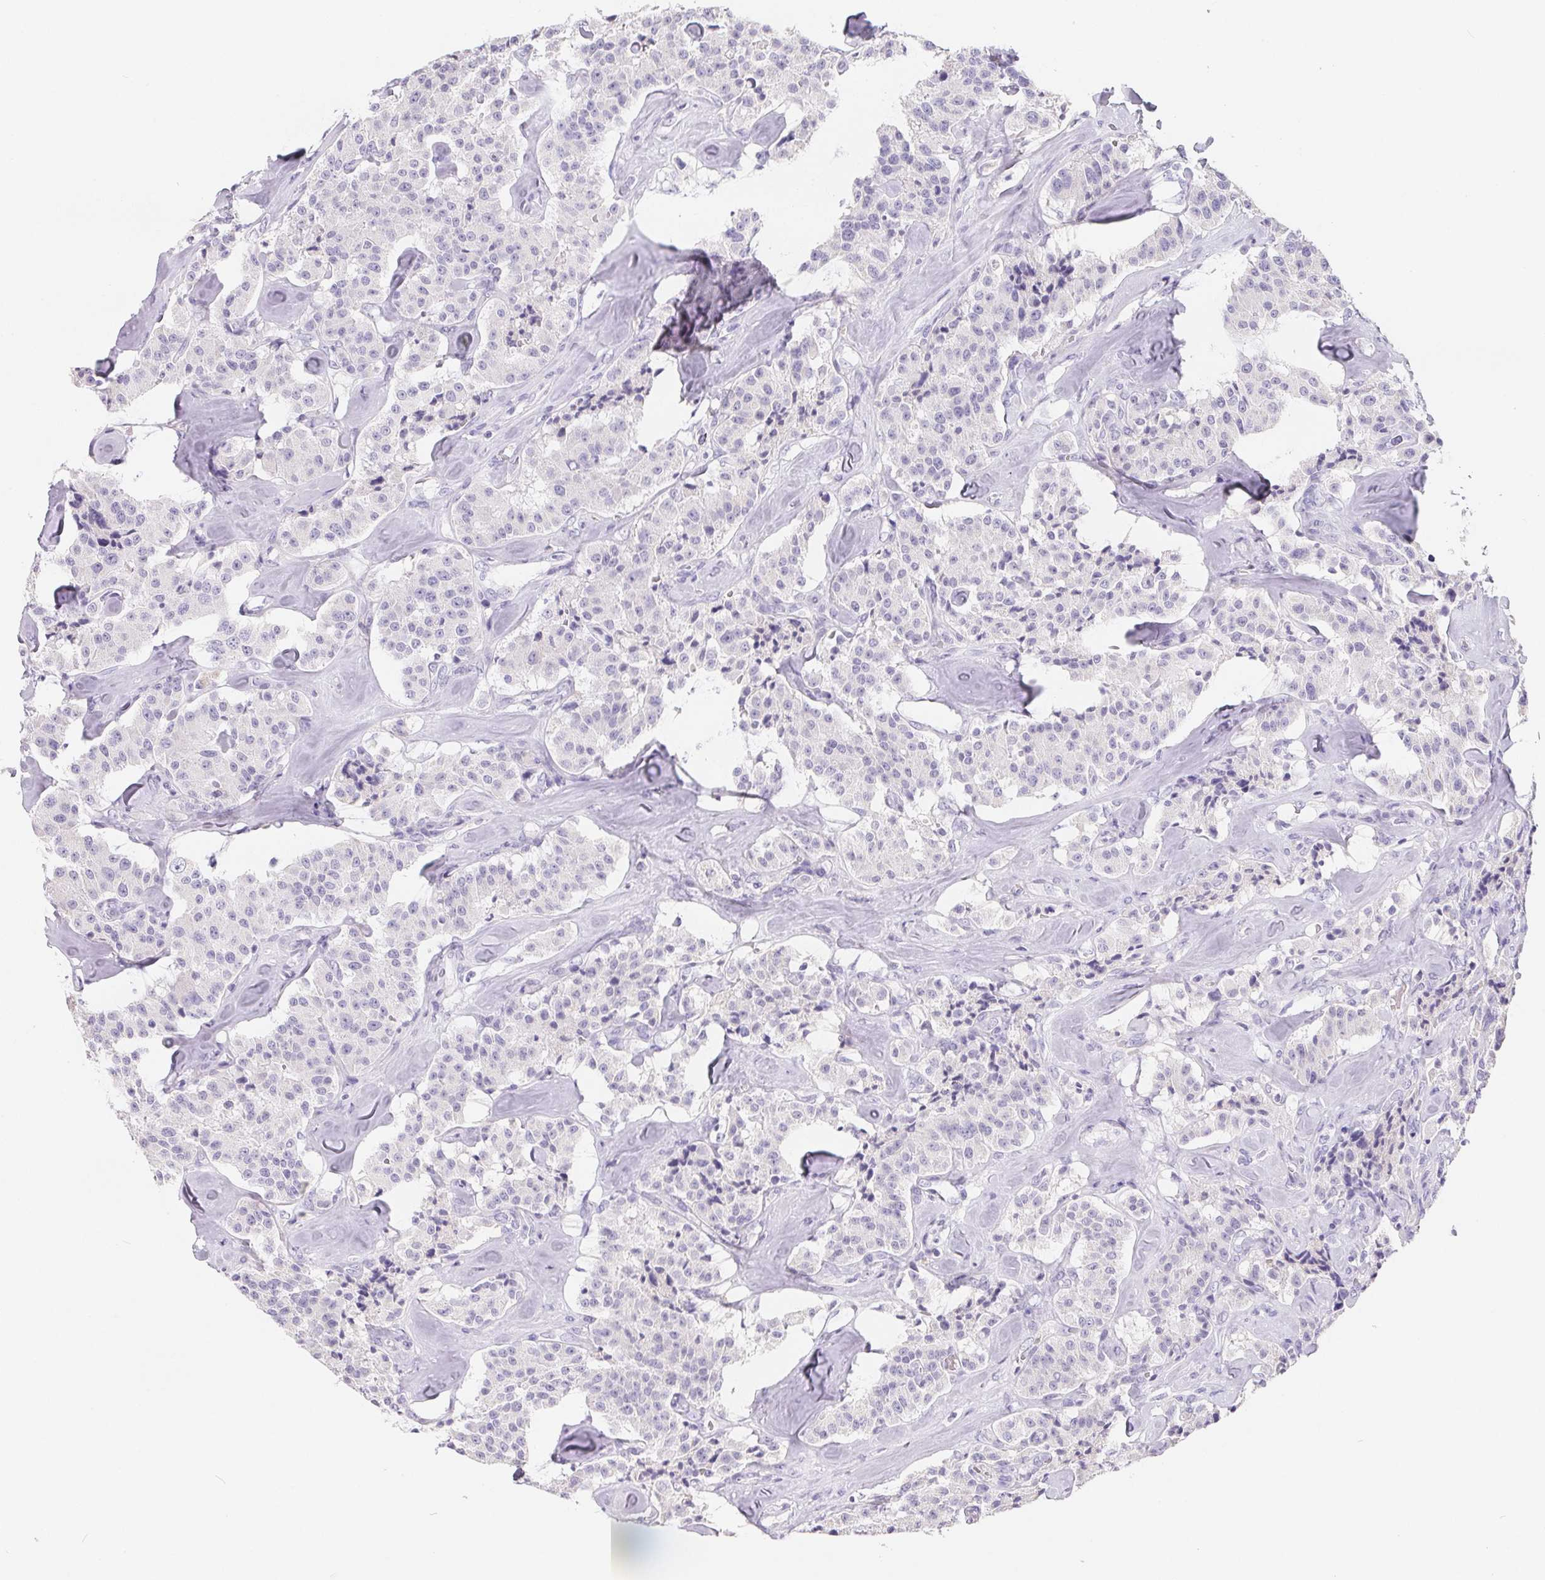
{"staining": {"intensity": "negative", "quantity": "none", "location": "none"}, "tissue": "carcinoid", "cell_type": "Tumor cells", "image_type": "cancer", "snomed": [{"axis": "morphology", "description": "Carcinoid, malignant, NOS"}, {"axis": "topography", "description": "Pancreas"}], "caption": "Carcinoid stained for a protein using immunohistochemistry displays no positivity tumor cells.", "gene": "FDX1", "patient": {"sex": "male", "age": 41}}